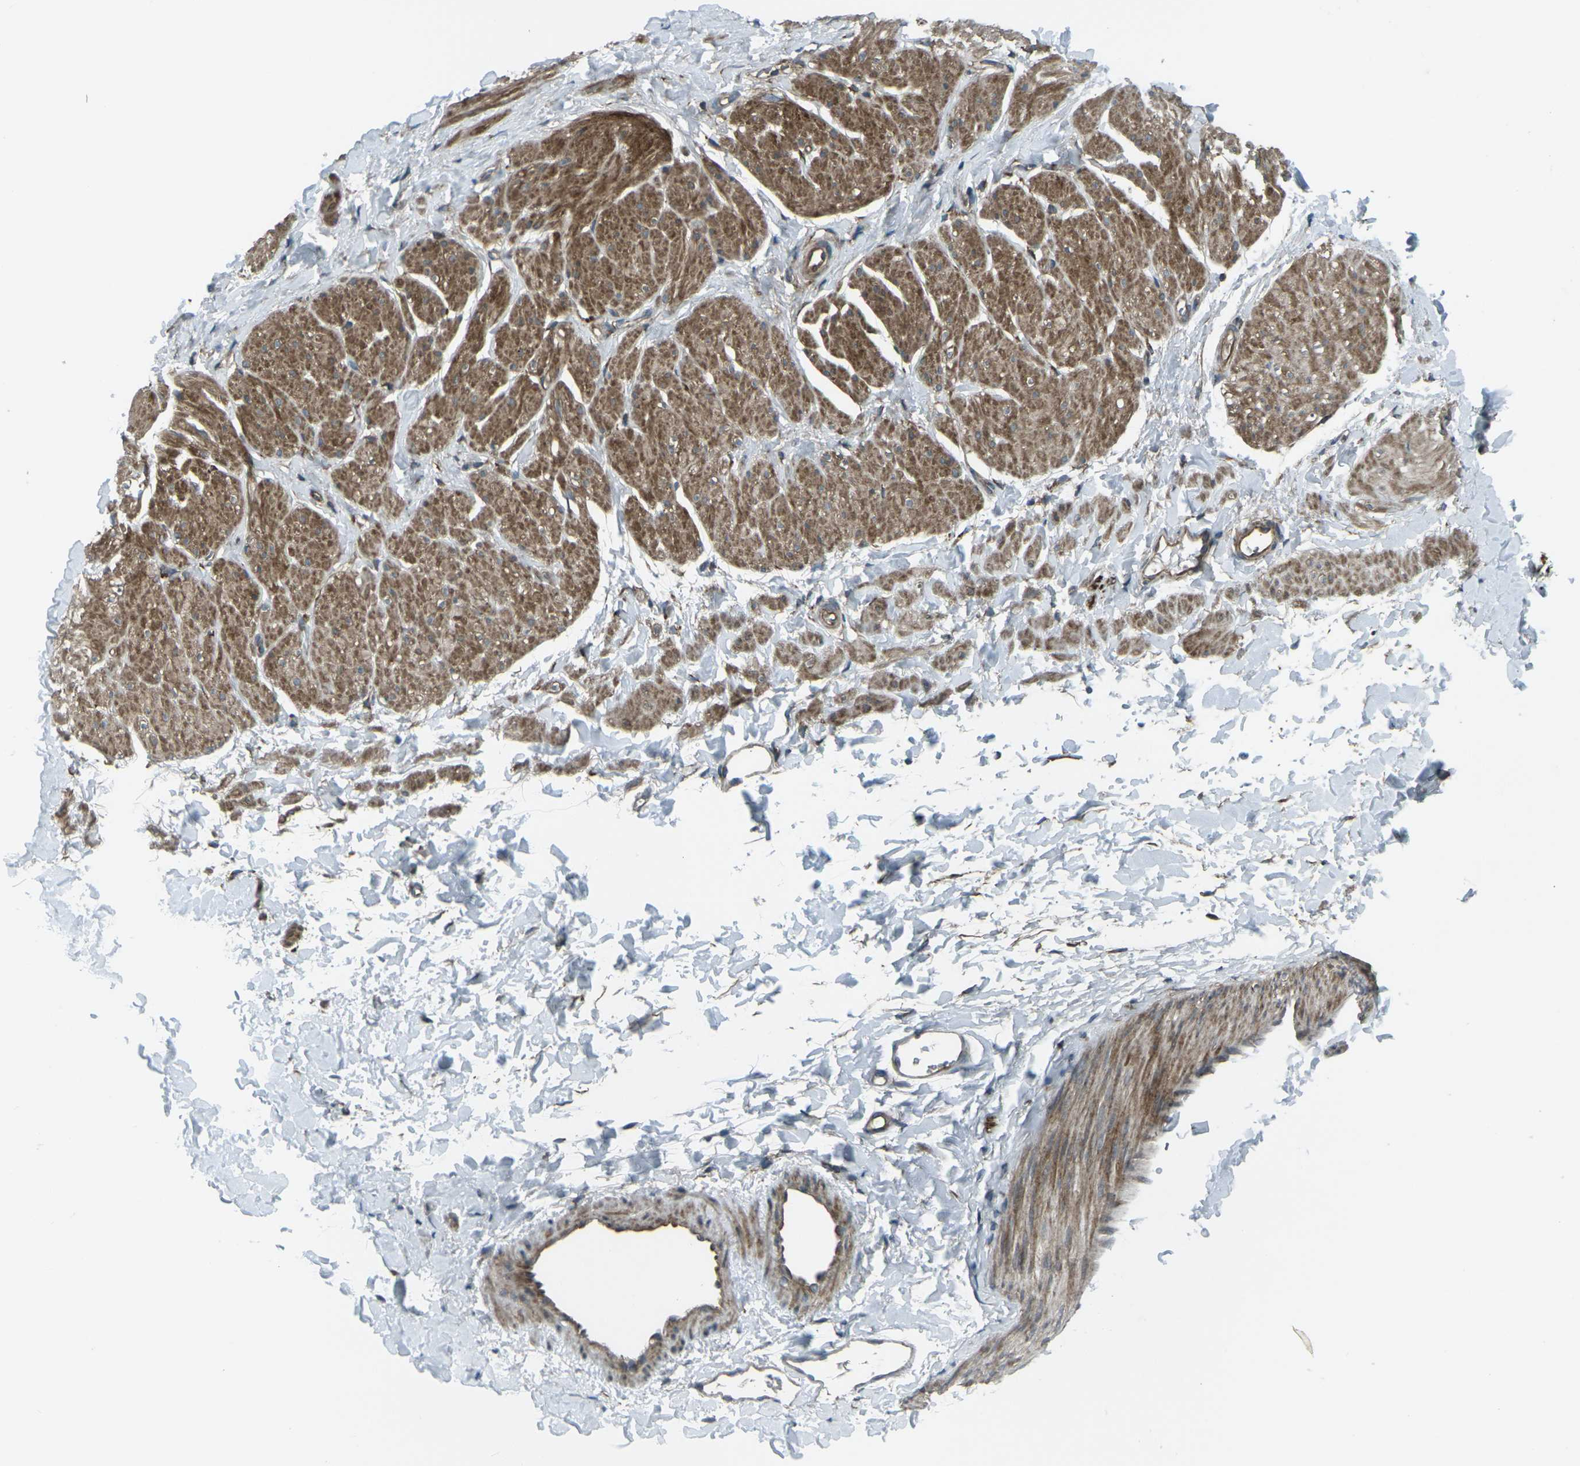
{"staining": {"intensity": "strong", "quantity": ">75%", "location": "cytoplasmic/membranous"}, "tissue": "smooth muscle", "cell_type": "Smooth muscle cells", "image_type": "normal", "snomed": [{"axis": "morphology", "description": "Normal tissue, NOS"}, {"axis": "topography", "description": "Smooth muscle"}], "caption": "Normal smooth muscle shows strong cytoplasmic/membranous expression in approximately >75% of smooth muscle cells.", "gene": "LSMEM1", "patient": {"sex": "male", "age": 16}}